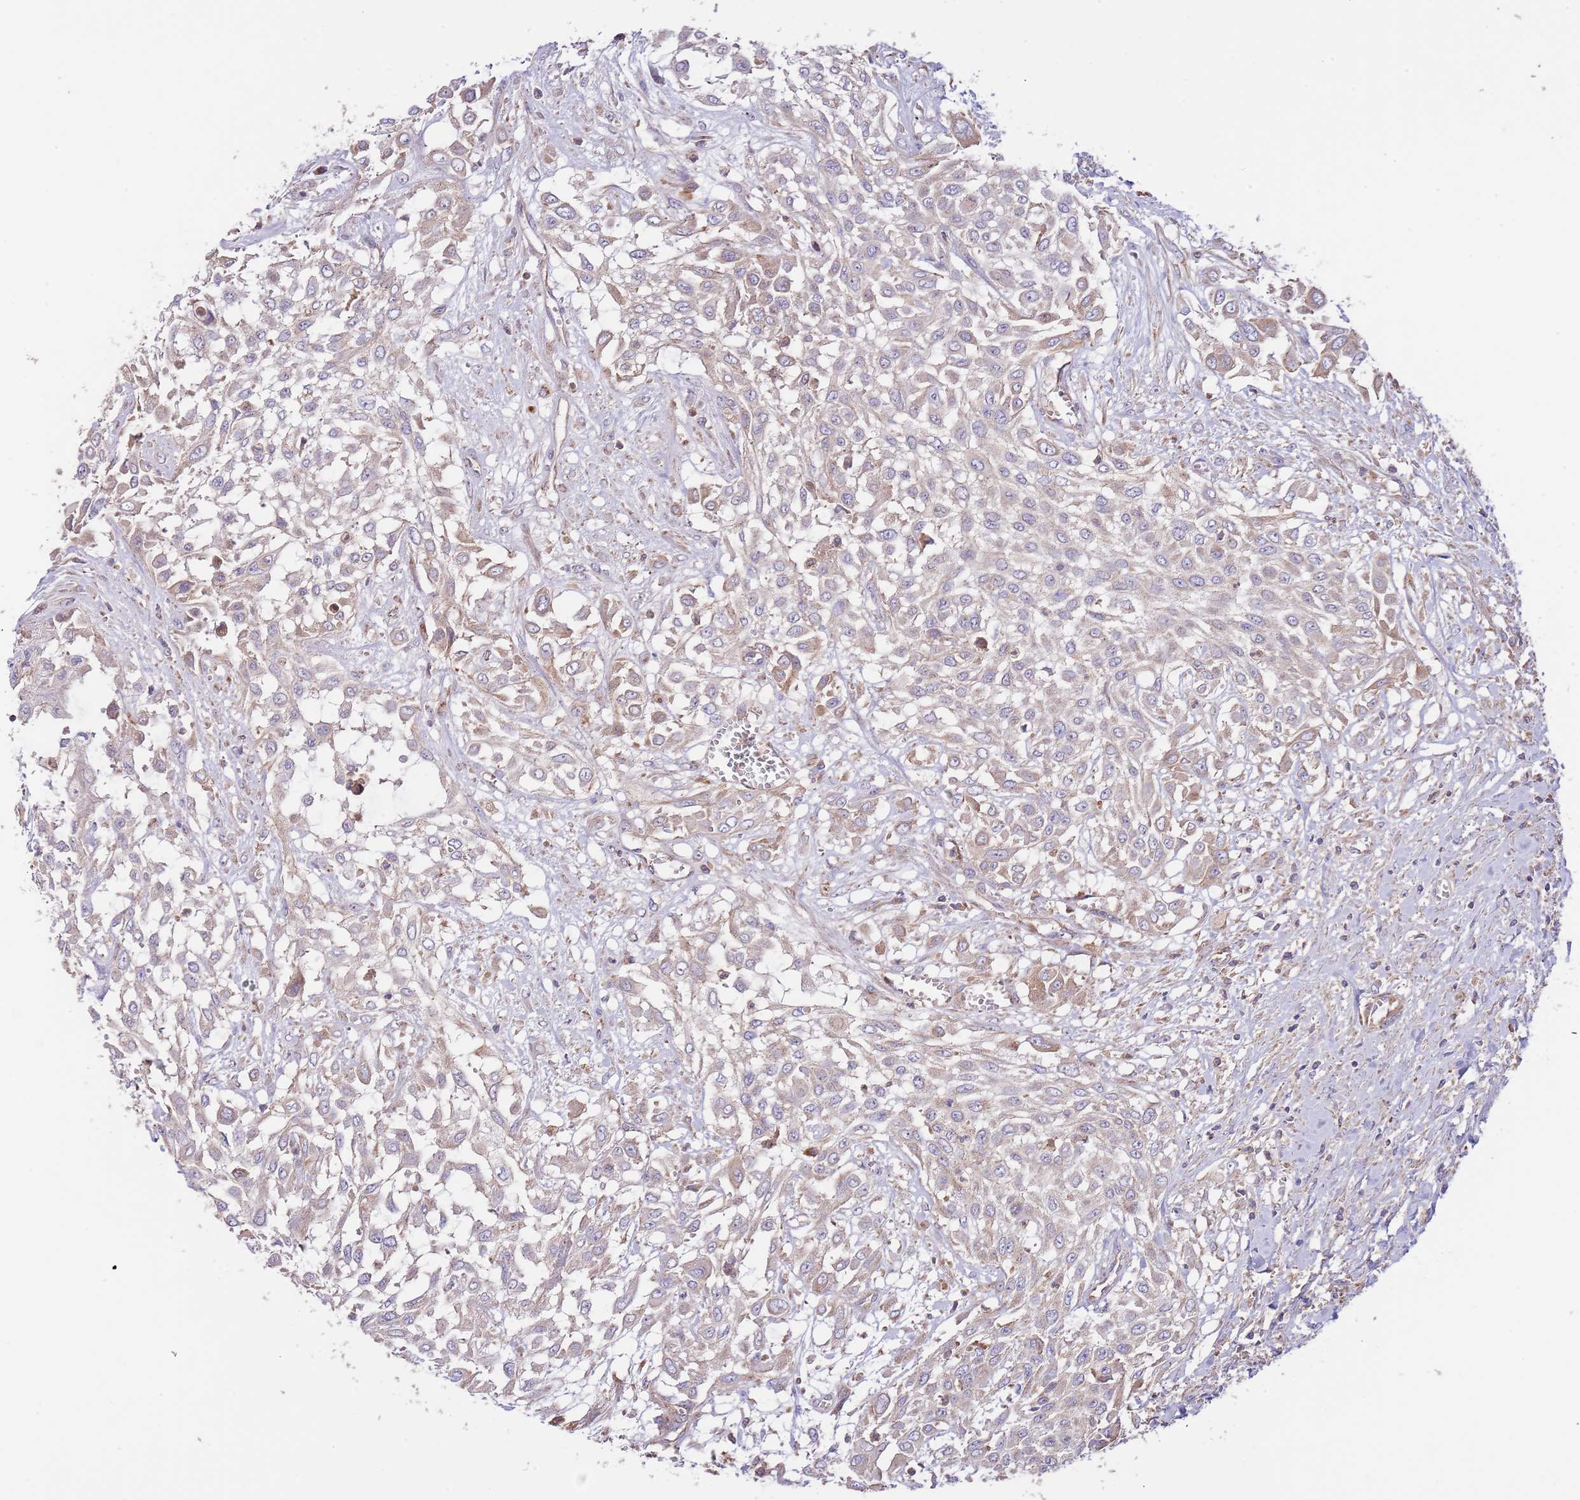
{"staining": {"intensity": "moderate", "quantity": "25%-75%", "location": "cytoplasmic/membranous"}, "tissue": "urothelial cancer", "cell_type": "Tumor cells", "image_type": "cancer", "snomed": [{"axis": "morphology", "description": "Urothelial carcinoma, High grade"}, {"axis": "topography", "description": "Urinary bladder"}], "caption": "Immunohistochemical staining of urothelial cancer reveals moderate cytoplasmic/membranous protein expression in approximately 25%-75% of tumor cells.", "gene": "DNAJA3", "patient": {"sex": "male", "age": 57}}